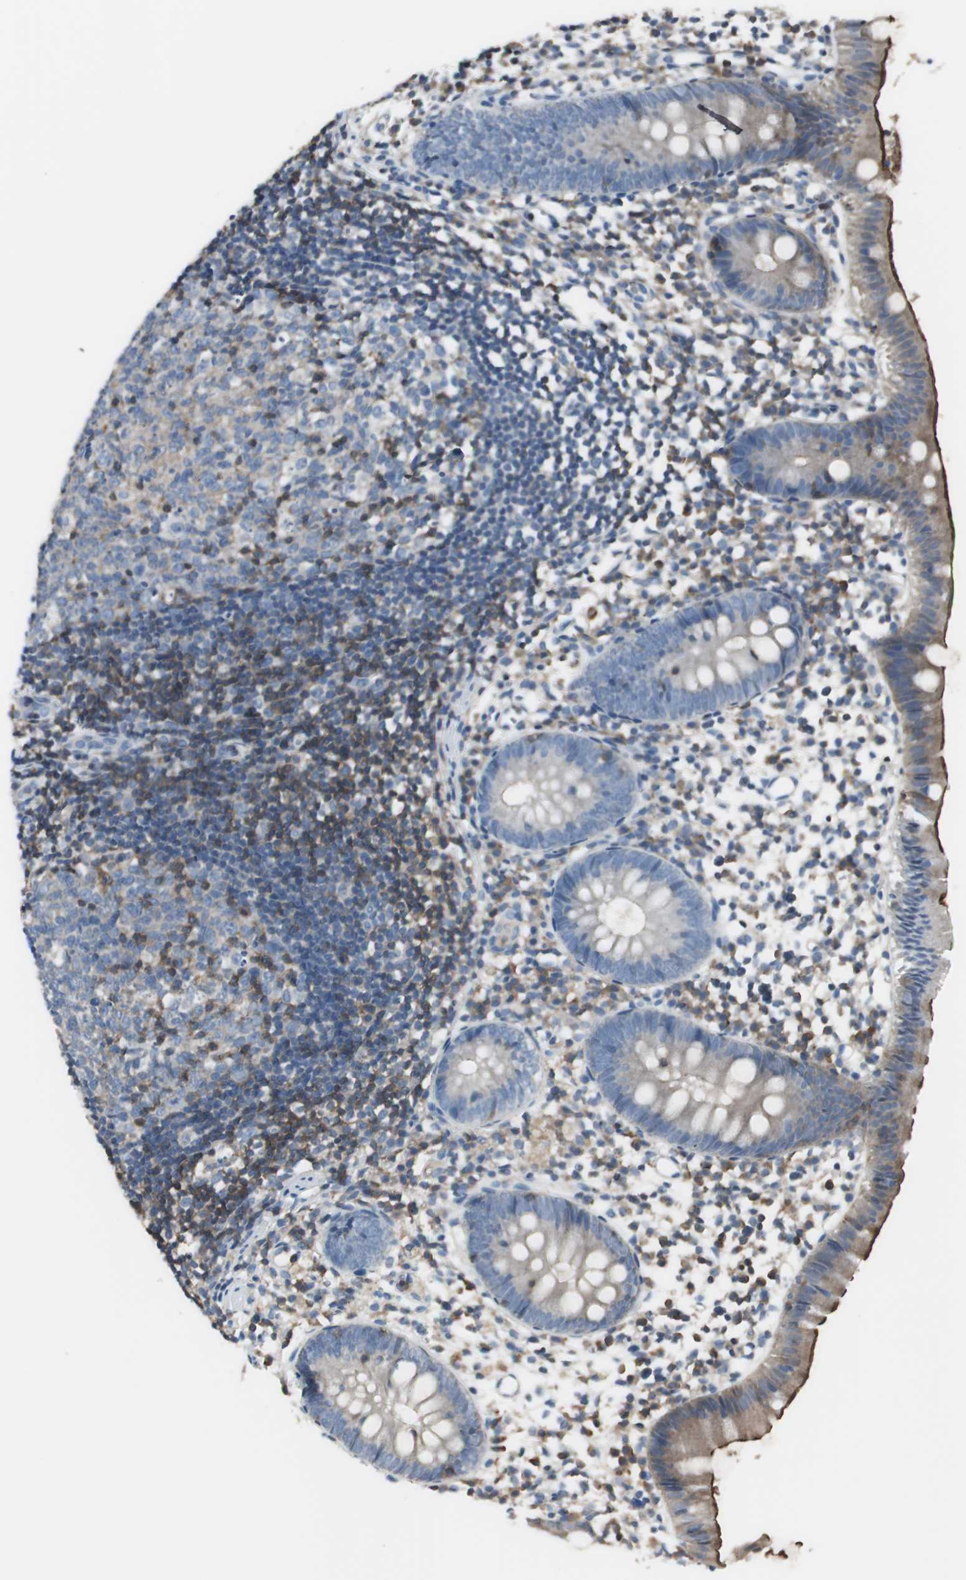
{"staining": {"intensity": "strong", "quantity": "25%-75%", "location": "cytoplasmic/membranous"}, "tissue": "appendix", "cell_type": "Glandular cells", "image_type": "normal", "snomed": [{"axis": "morphology", "description": "Normal tissue, NOS"}, {"axis": "topography", "description": "Appendix"}], "caption": "Immunohistochemistry (IHC) (DAB (3,3'-diaminobenzidine)) staining of benign appendix displays strong cytoplasmic/membranous protein staining in approximately 25%-75% of glandular cells. (Brightfield microscopy of DAB IHC at high magnification).", "gene": "SLC9A3R1", "patient": {"sex": "female", "age": 20}}